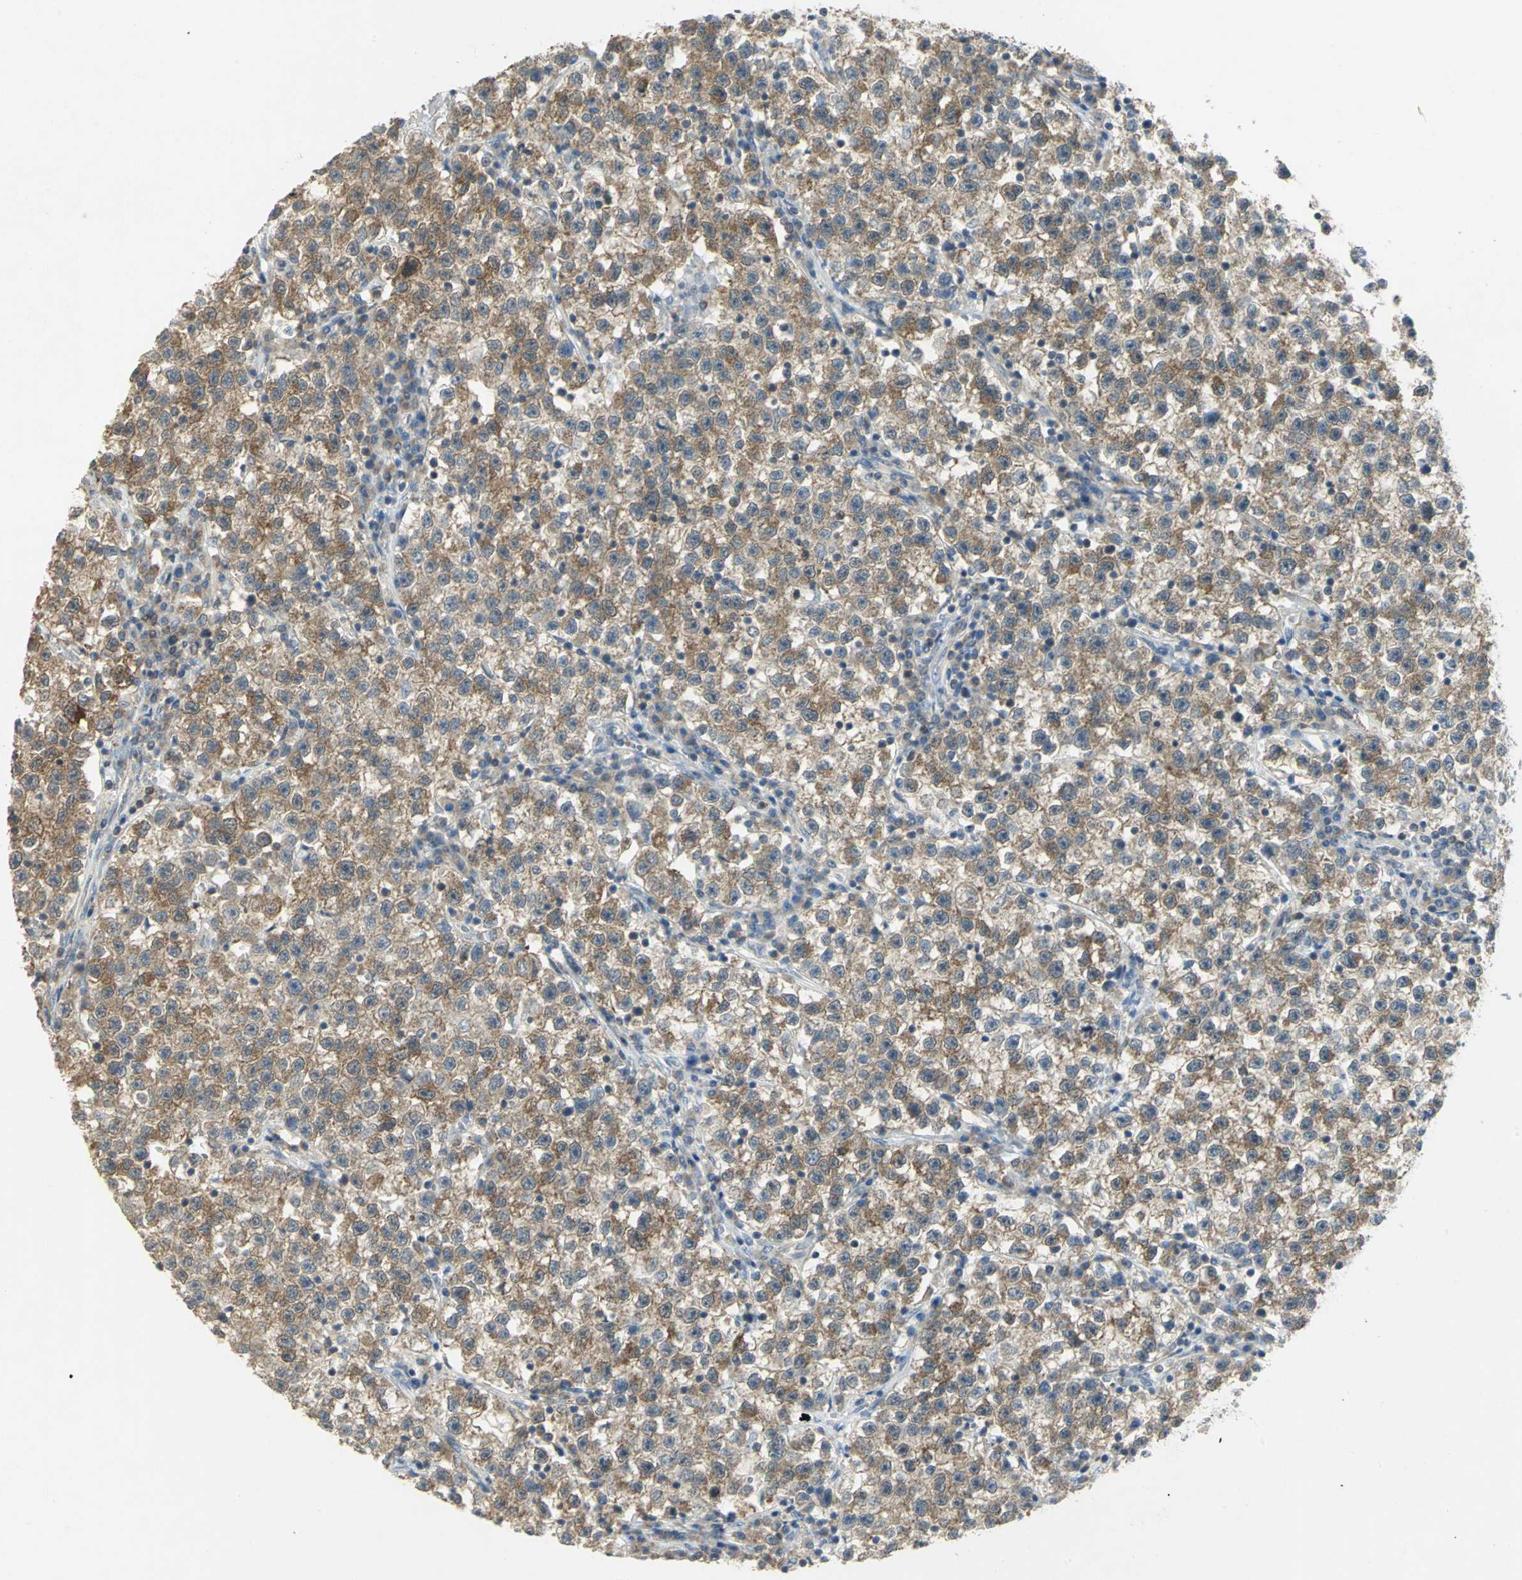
{"staining": {"intensity": "moderate", "quantity": ">75%", "location": "cytoplasmic/membranous"}, "tissue": "testis cancer", "cell_type": "Tumor cells", "image_type": "cancer", "snomed": [{"axis": "morphology", "description": "Seminoma, NOS"}, {"axis": "topography", "description": "Testis"}], "caption": "DAB (3,3'-diaminobenzidine) immunohistochemical staining of human testis cancer exhibits moderate cytoplasmic/membranous protein expression in about >75% of tumor cells.", "gene": "PPIA", "patient": {"sex": "male", "age": 22}}